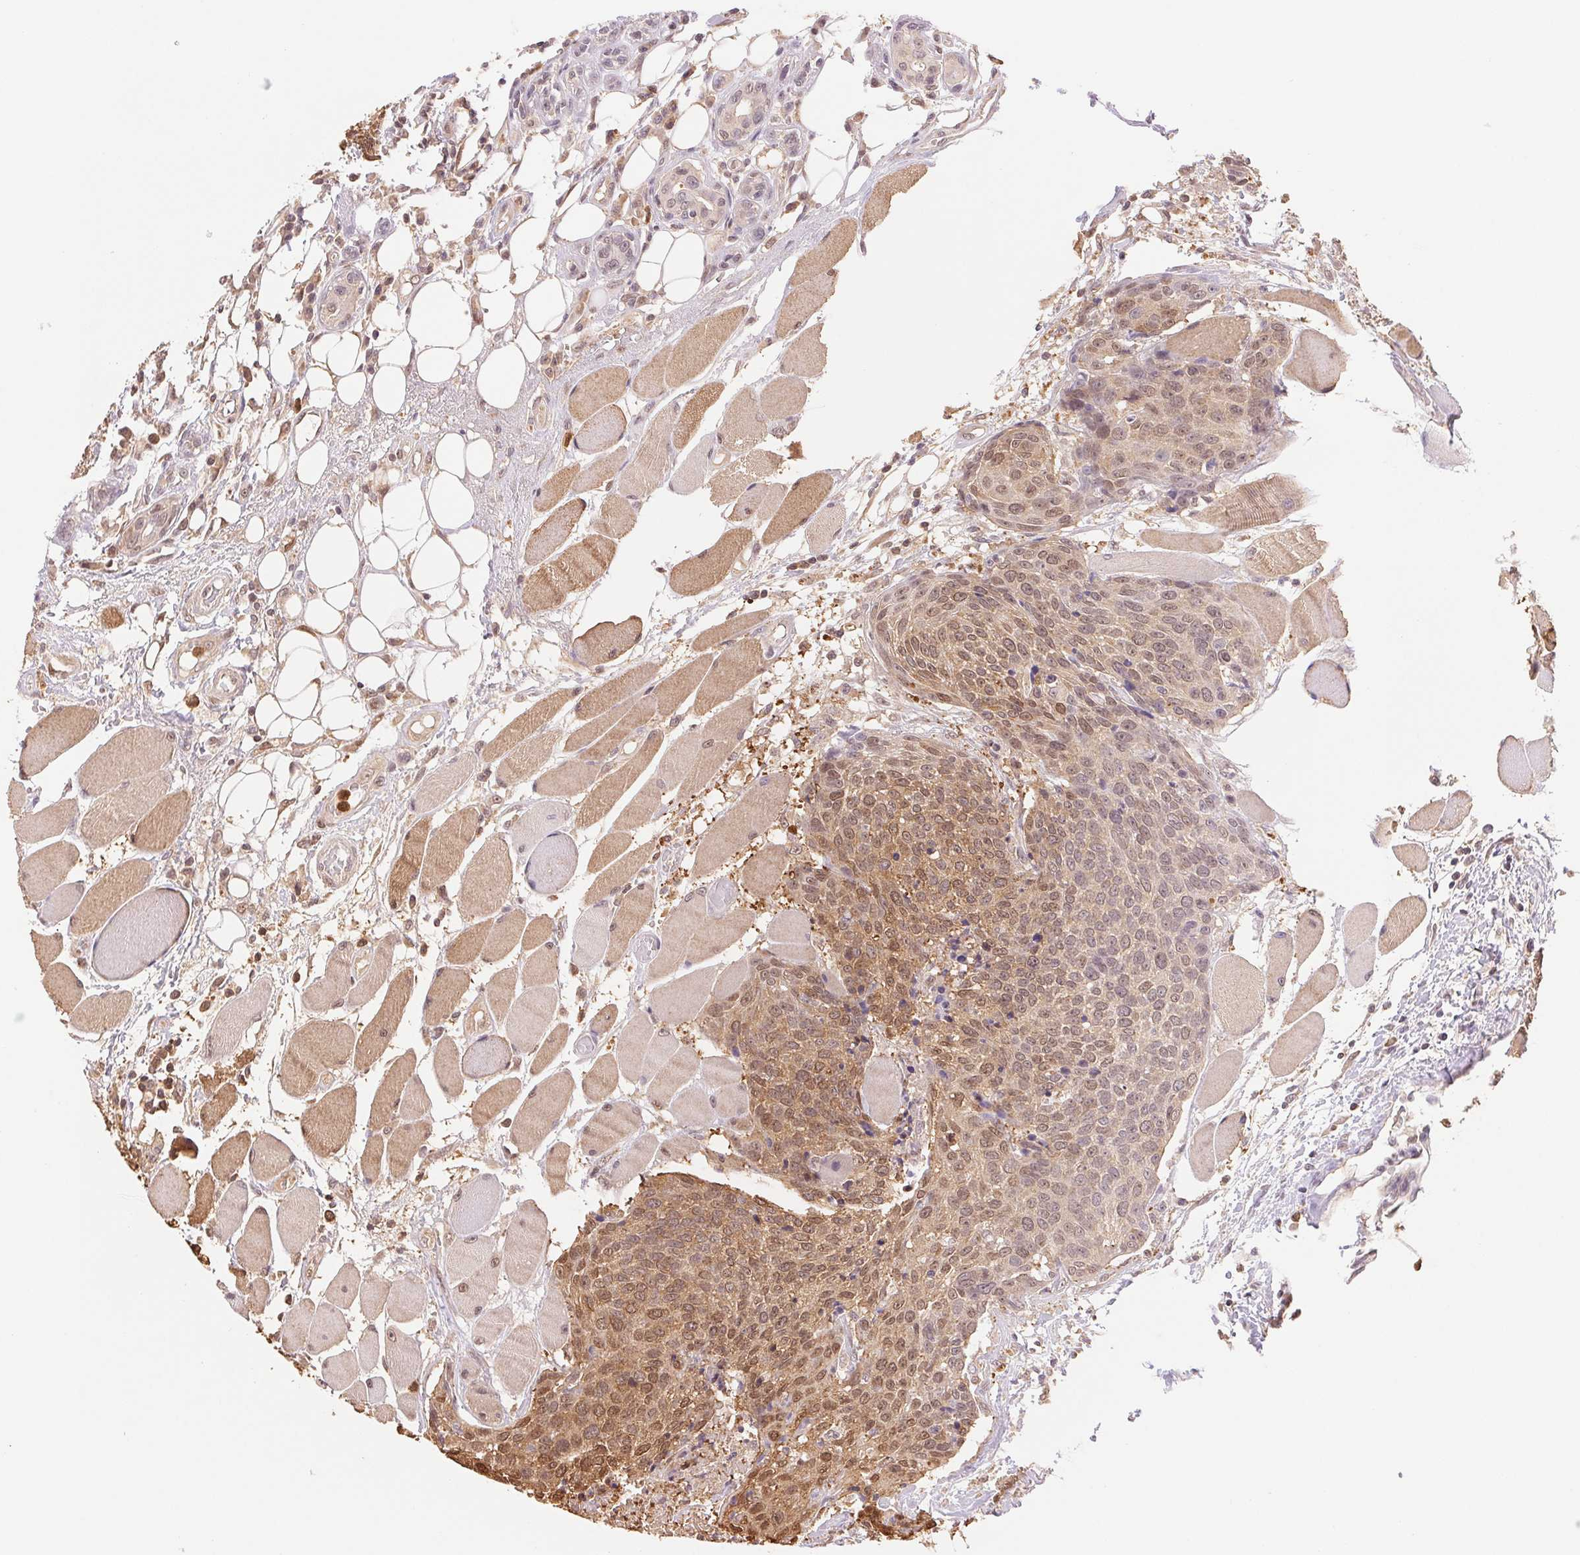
{"staining": {"intensity": "moderate", "quantity": ">75%", "location": "cytoplasmic/membranous,nuclear"}, "tissue": "head and neck cancer", "cell_type": "Tumor cells", "image_type": "cancer", "snomed": [{"axis": "morphology", "description": "Squamous cell carcinoma, NOS"}, {"axis": "topography", "description": "Oral tissue"}, {"axis": "topography", "description": "Head-Neck"}], "caption": "The photomicrograph reveals immunohistochemical staining of squamous cell carcinoma (head and neck). There is moderate cytoplasmic/membranous and nuclear staining is identified in approximately >75% of tumor cells.", "gene": "CDC123", "patient": {"sex": "male", "age": 64}}